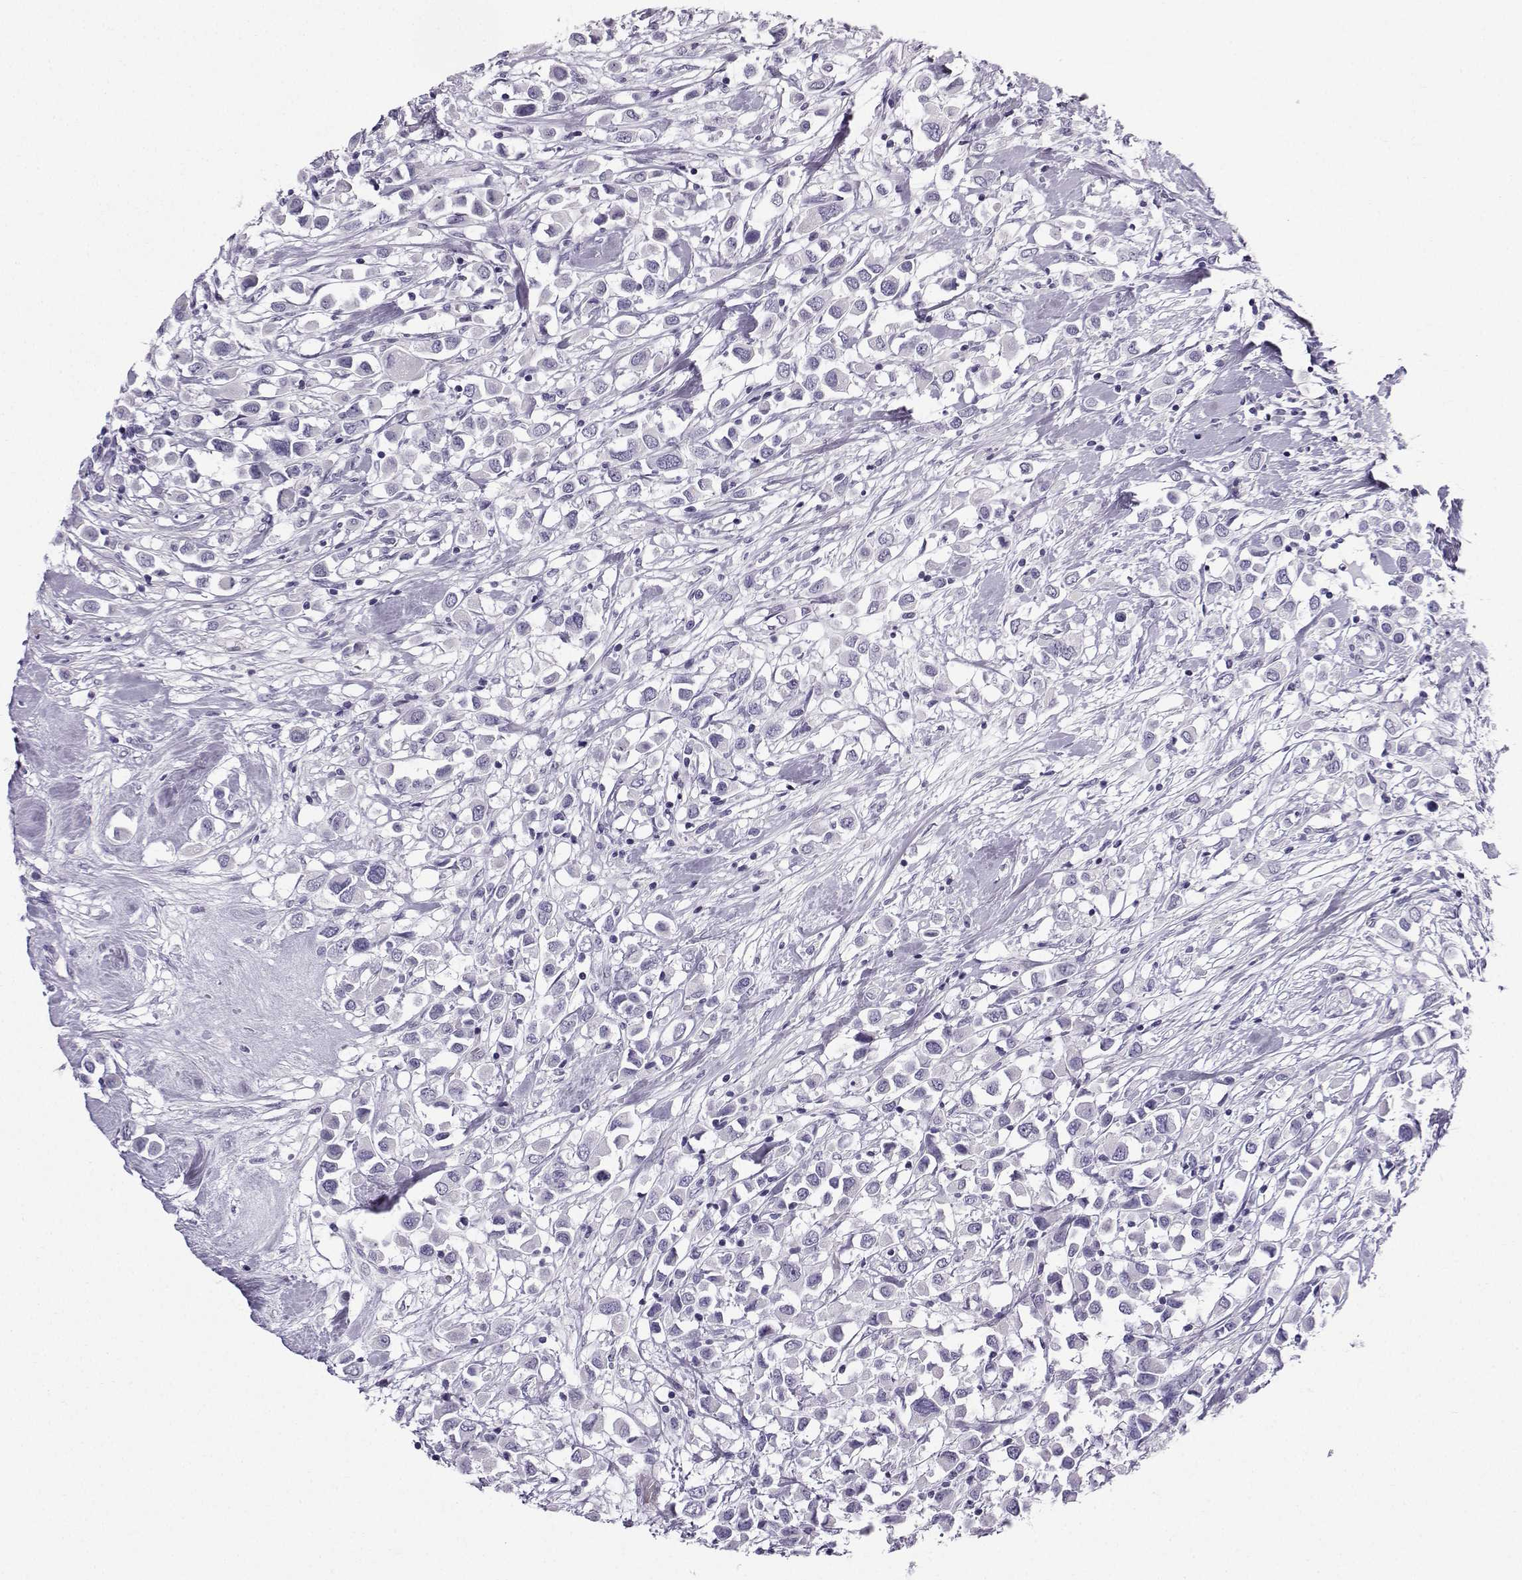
{"staining": {"intensity": "negative", "quantity": "none", "location": "none"}, "tissue": "breast cancer", "cell_type": "Tumor cells", "image_type": "cancer", "snomed": [{"axis": "morphology", "description": "Duct carcinoma"}, {"axis": "topography", "description": "Breast"}], "caption": "Protein analysis of breast cancer displays no significant positivity in tumor cells.", "gene": "ZBTB8B", "patient": {"sex": "female", "age": 61}}